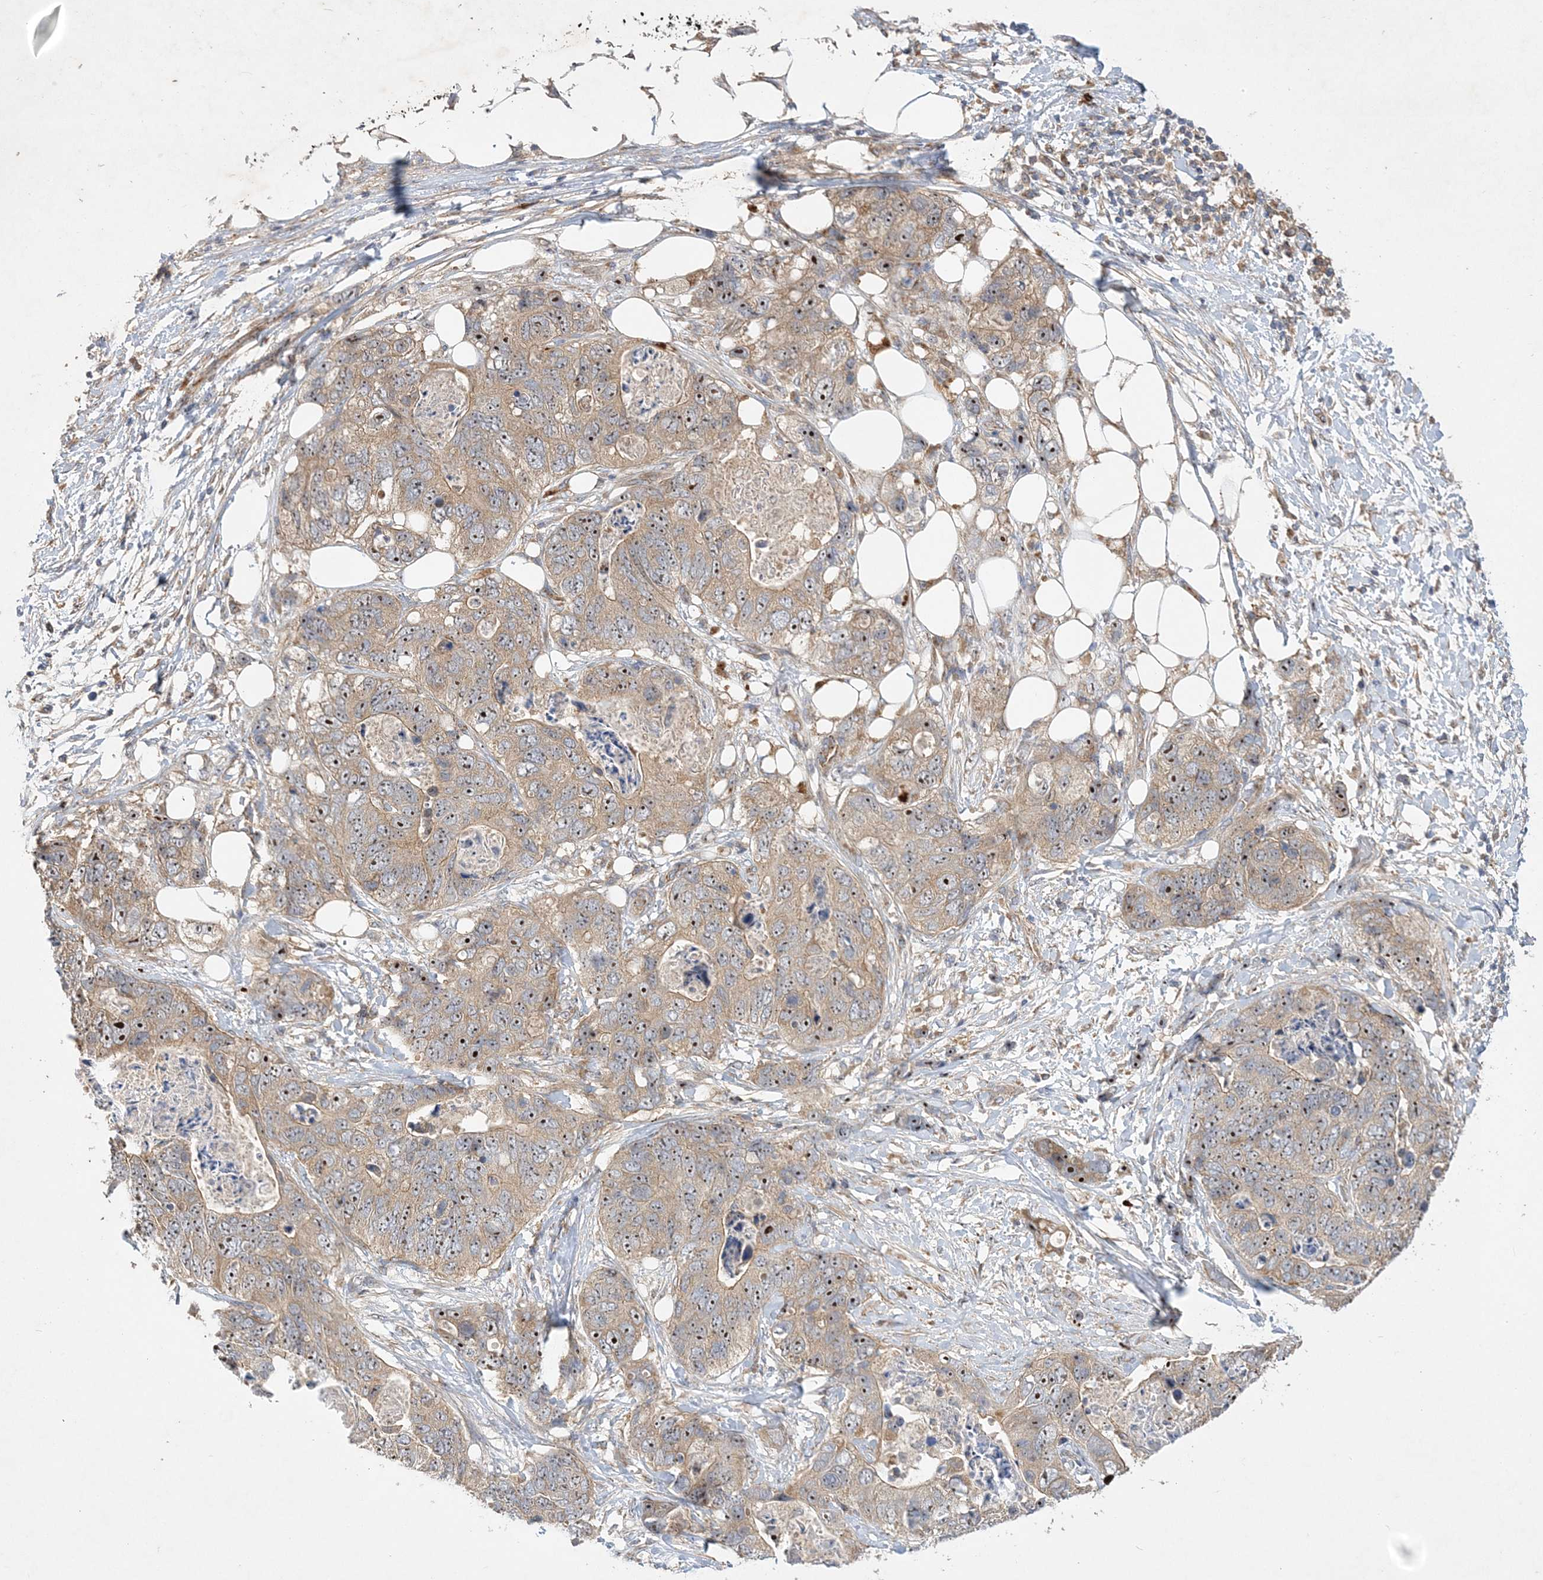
{"staining": {"intensity": "moderate", "quantity": ">75%", "location": "cytoplasmic/membranous,nuclear"}, "tissue": "stomach cancer", "cell_type": "Tumor cells", "image_type": "cancer", "snomed": [{"axis": "morphology", "description": "Adenocarcinoma, NOS"}, {"axis": "topography", "description": "Stomach"}], "caption": "Immunohistochemistry (IHC) of human adenocarcinoma (stomach) exhibits medium levels of moderate cytoplasmic/membranous and nuclear expression in about >75% of tumor cells.", "gene": "FEZ2", "patient": {"sex": "female", "age": 89}}